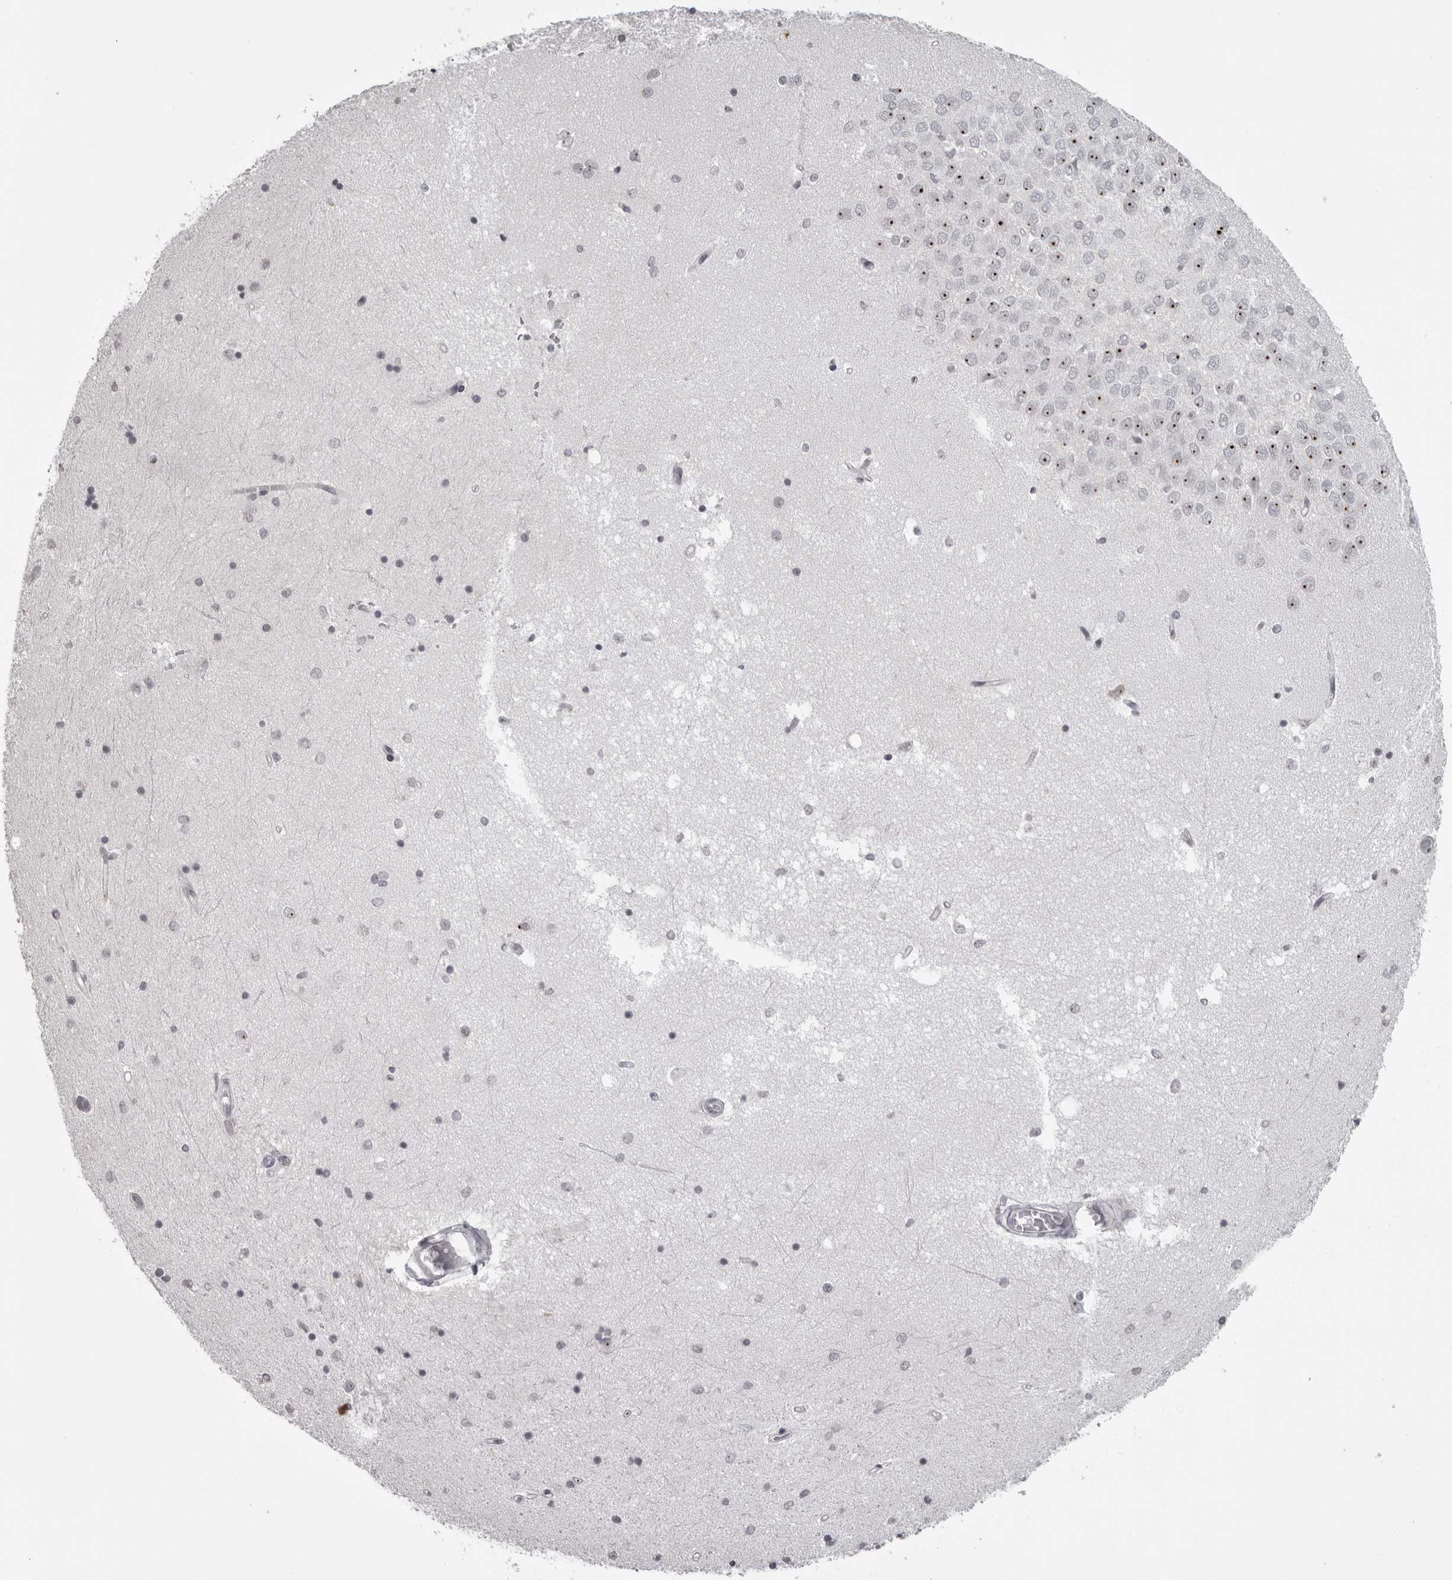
{"staining": {"intensity": "negative", "quantity": "none", "location": "none"}, "tissue": "hippocampus", "cell_type": "Glial cells", "image_type": "normal", "snomed": [{"axis": "morphology", "description": "Normal tissue, NOS"}, {"axis": "topography", "description": "Hippocampus"}], "caption": "IHC histopathology image of unremarkable hippocampus: hippocampus stained with DAB (3,3'-diaminobenzidine) exhibits no significant protein positivity in glial cells. (Immunohistochemistry (ihc), brightfield microscopy, high magnification).", "gene": "HELZ", "patient": {"sex": "male", "age": 45}}